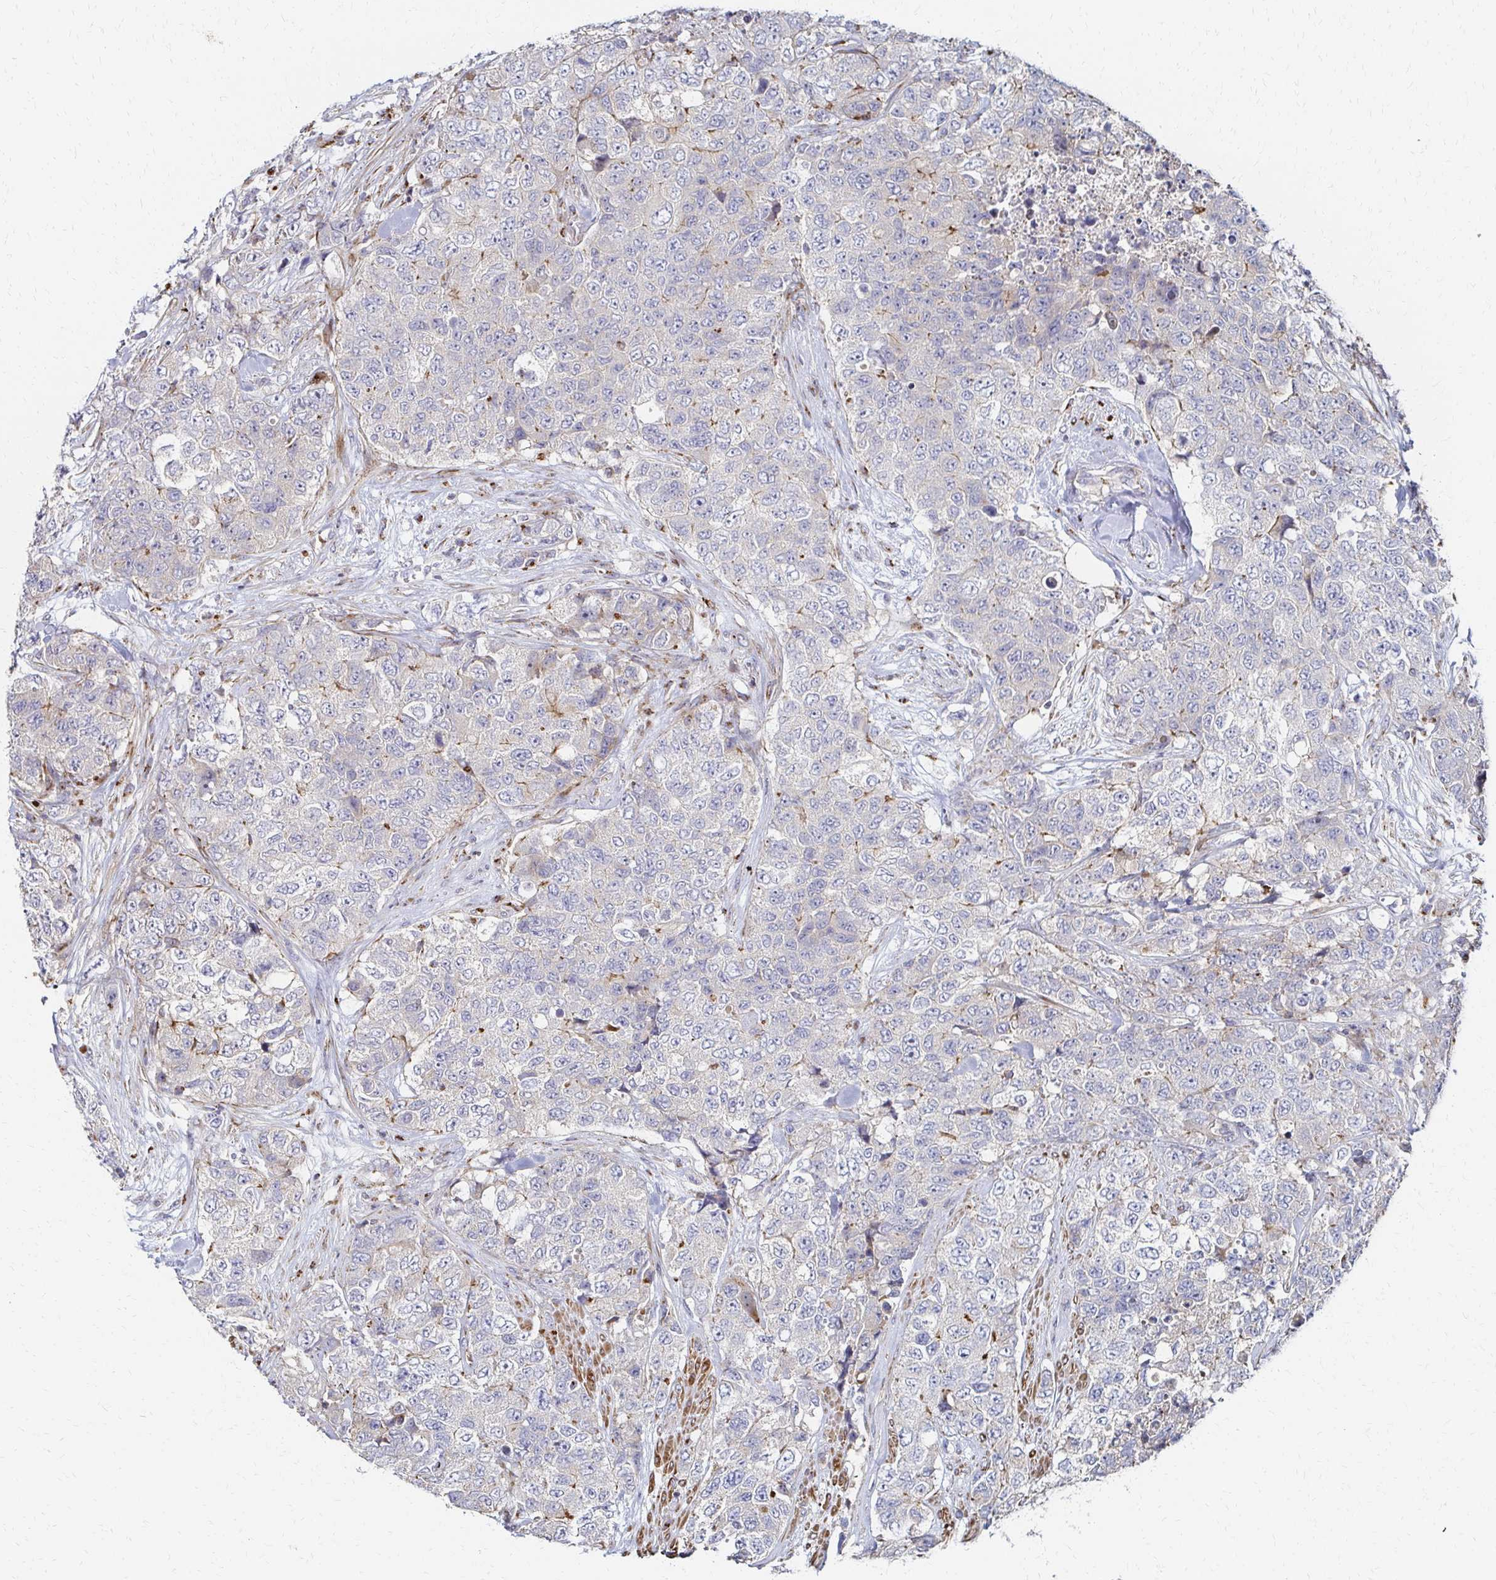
{"staining": {"intensity": "weak", "quantity": "<25%", "location": "cytoplasmic/membranous"}, "tissue": "urothelial cancer", "cell_type": "Tumor cells", "image_type": "cancer", "snomed": [{"axis": "morphology", "description": "Urothelial carcinoma, High grade"}, {"axis": "topography", "description": "Urinary bladder"}], "caption": "Immunohistochemistry image of neoplastic tissue: urothelial cancer stained with DAB (3,3'-diaminobenzidine) demonstrates no significant protein positivity in tumor cells.", "gene": "MAN1A1", "patient": {"sex": "female", "age": 78}}